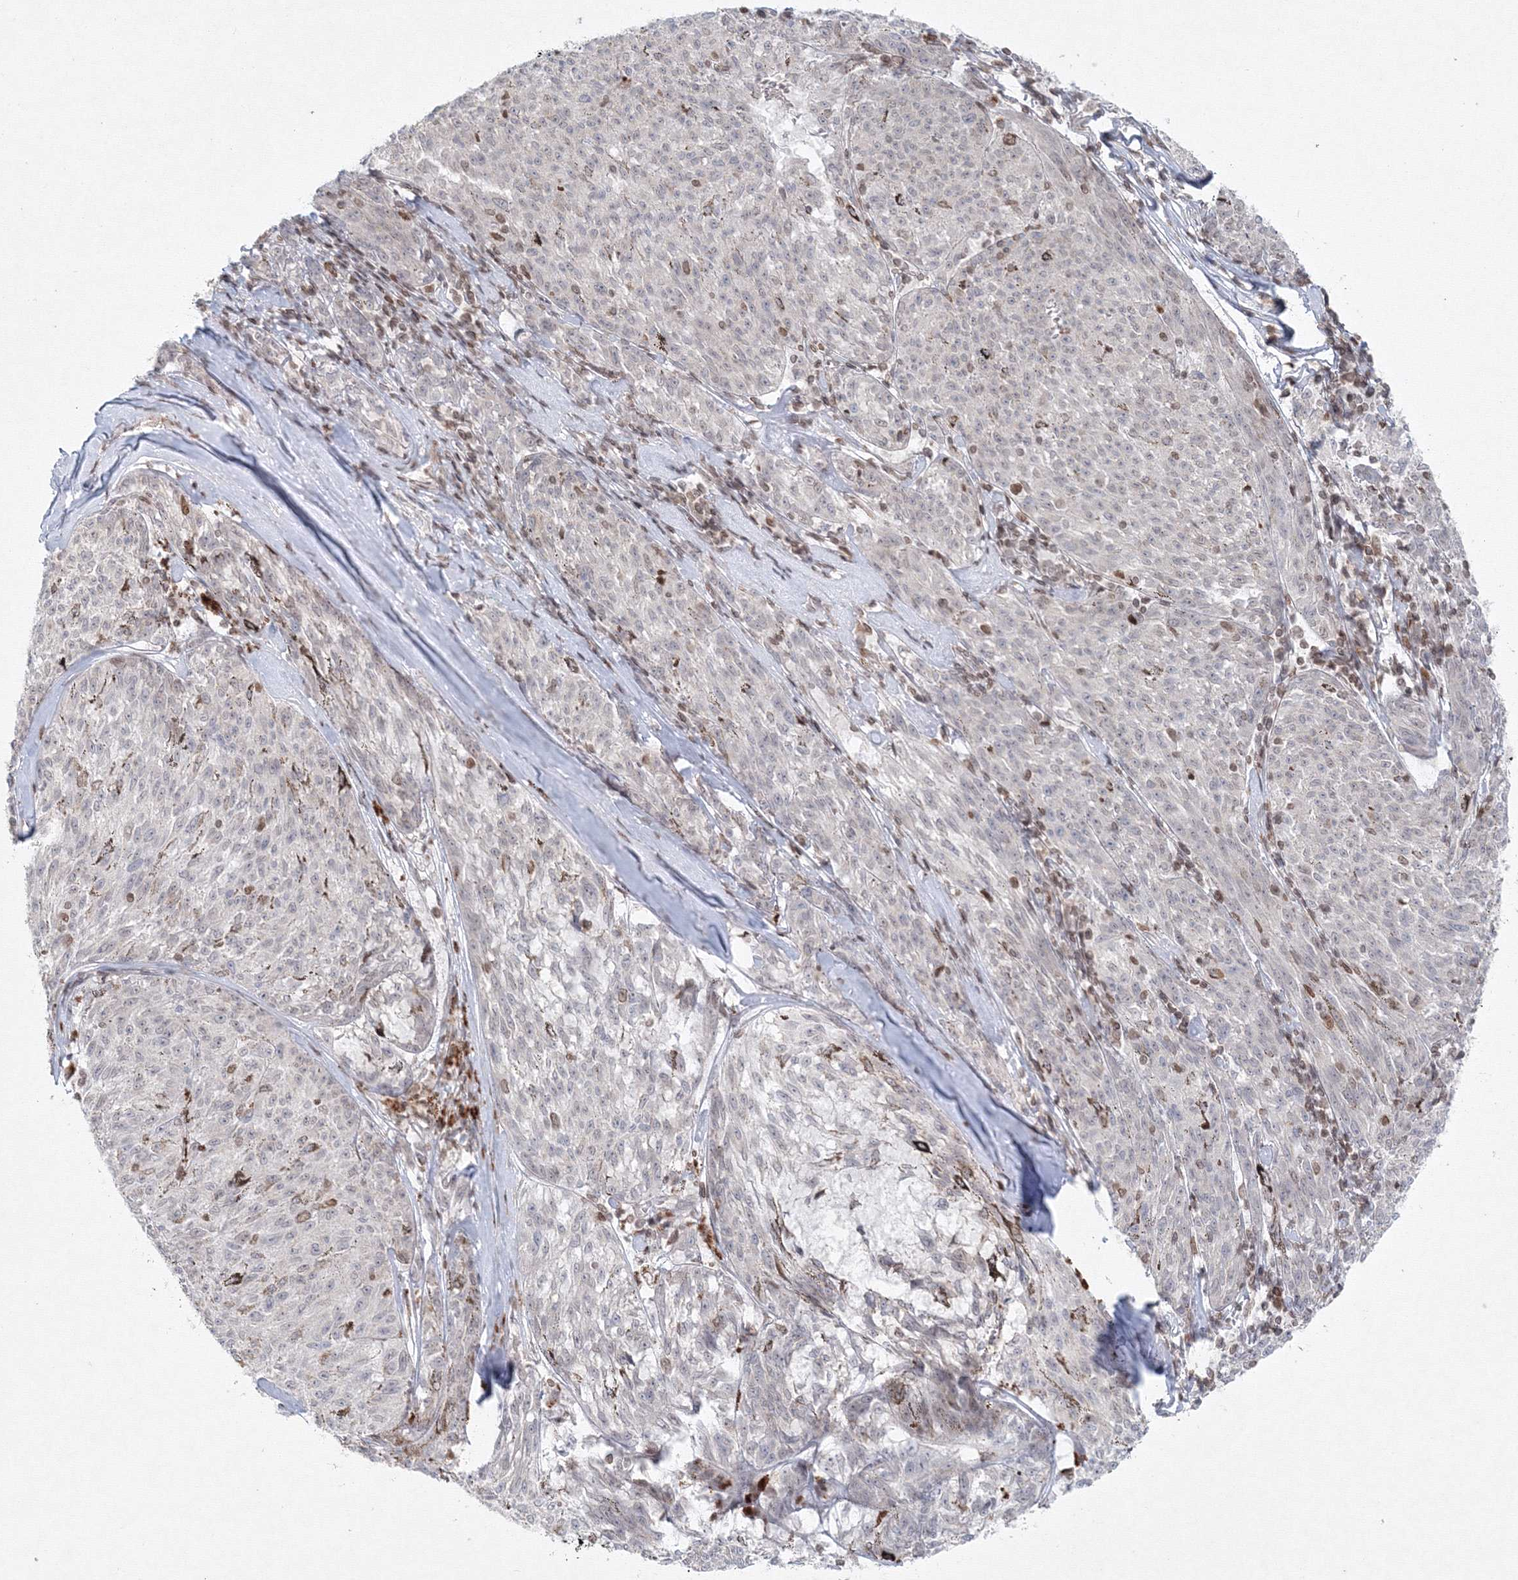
{"staining": {"intensity": "negative", "quantity": "none", "location": "none"}, "tissue": "melanoma", "cell_type": "Tumor cells", "image_type": "cancer", "snomed": [{"axis": "morphology", "description": "Malignant melanoma, NOS"}, {"axis": "topography", "description": "Skin"}], "caption": "Immunohistochemistry (IHC) photomicrograph of neoplastic tissue: human melanoma stained with DAB displays no significant protein staining in tumor cells. (Brightfield microscopy of DAB immunohistochemistry (IHC) at high magnification).", "gene": "KIF4A", "patient": {"sex": "female", "age": 72}}